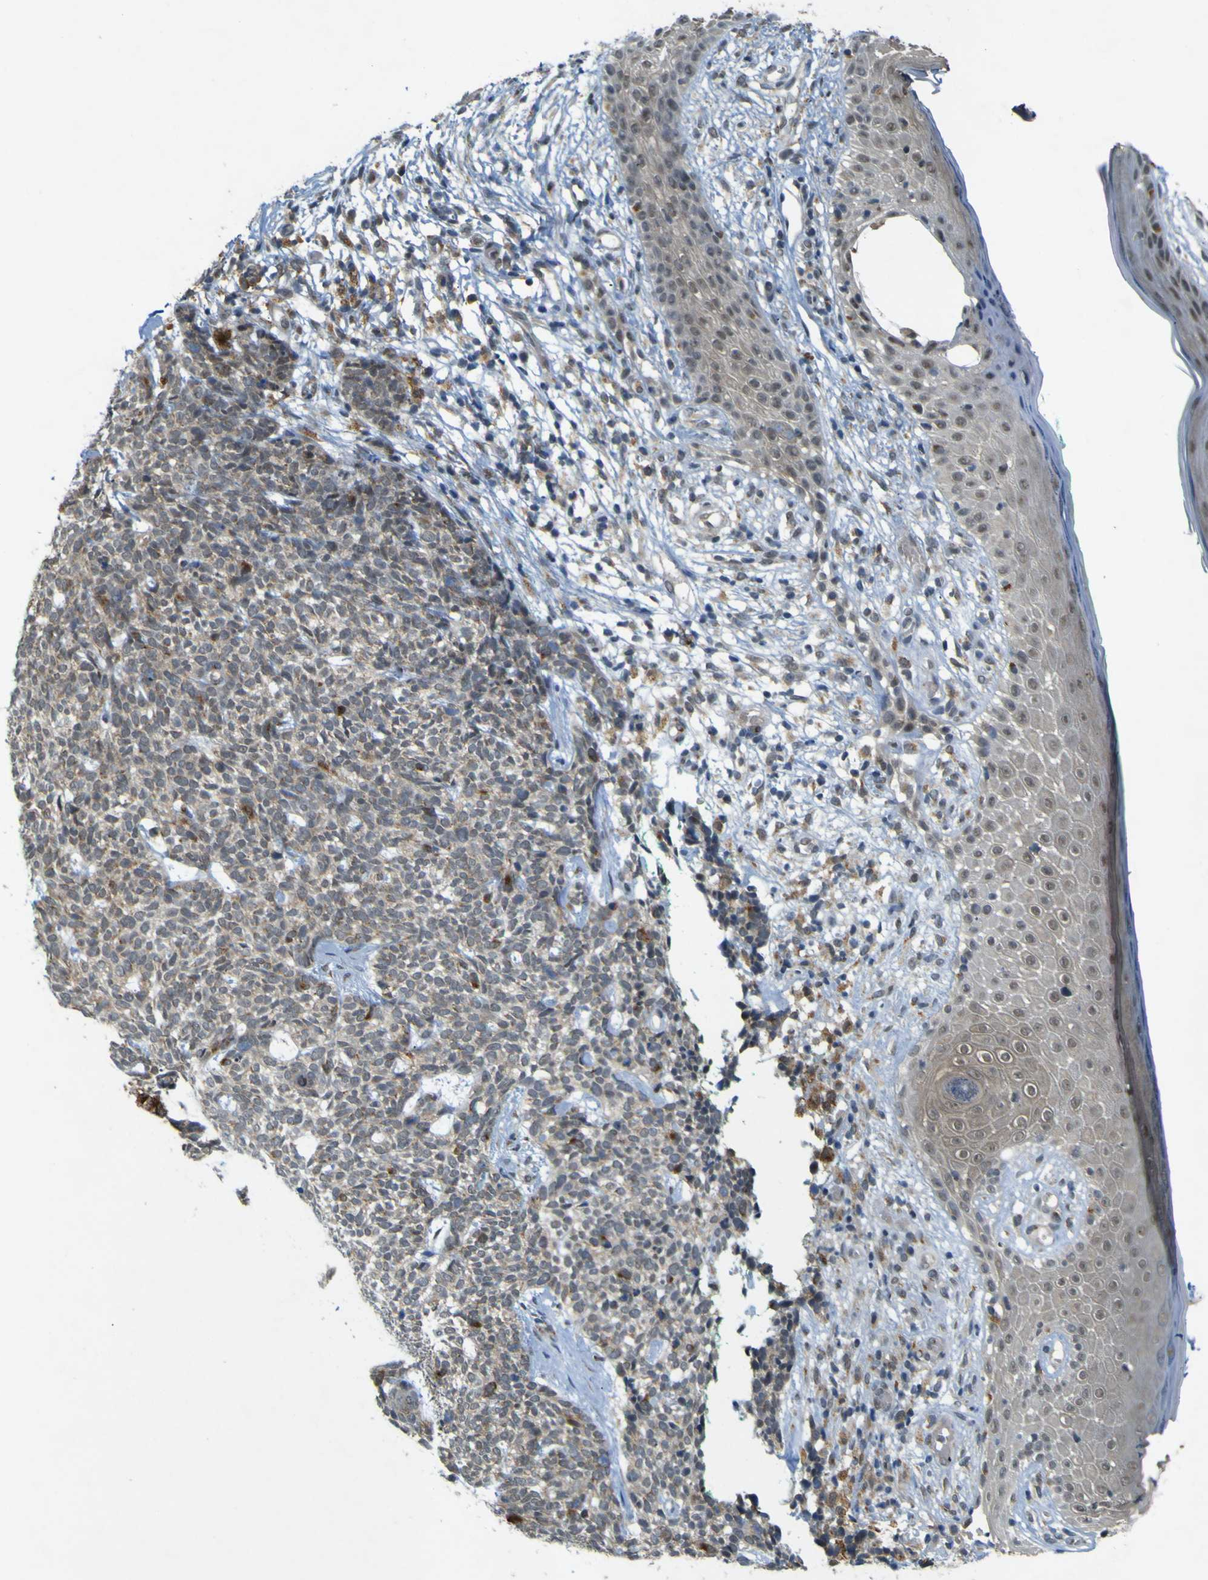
{"staining": {"intensity": "negative", "quantity": "none", "location": "none"}, "tissue": "skin cancer", "cell_type": "Tumor cells", "image_type": "cancer", "snomed": [{"axis": "morphology", "description": "Basal cell carcinoma"}, {"axis": "topography", "description": "Skin"}], "caption": "Protein analysis of skin cancer demonstrates no significant positivity in tumor cells.", "gene": "IGF2R", "patient": {"sex": "female", "age": 84}}